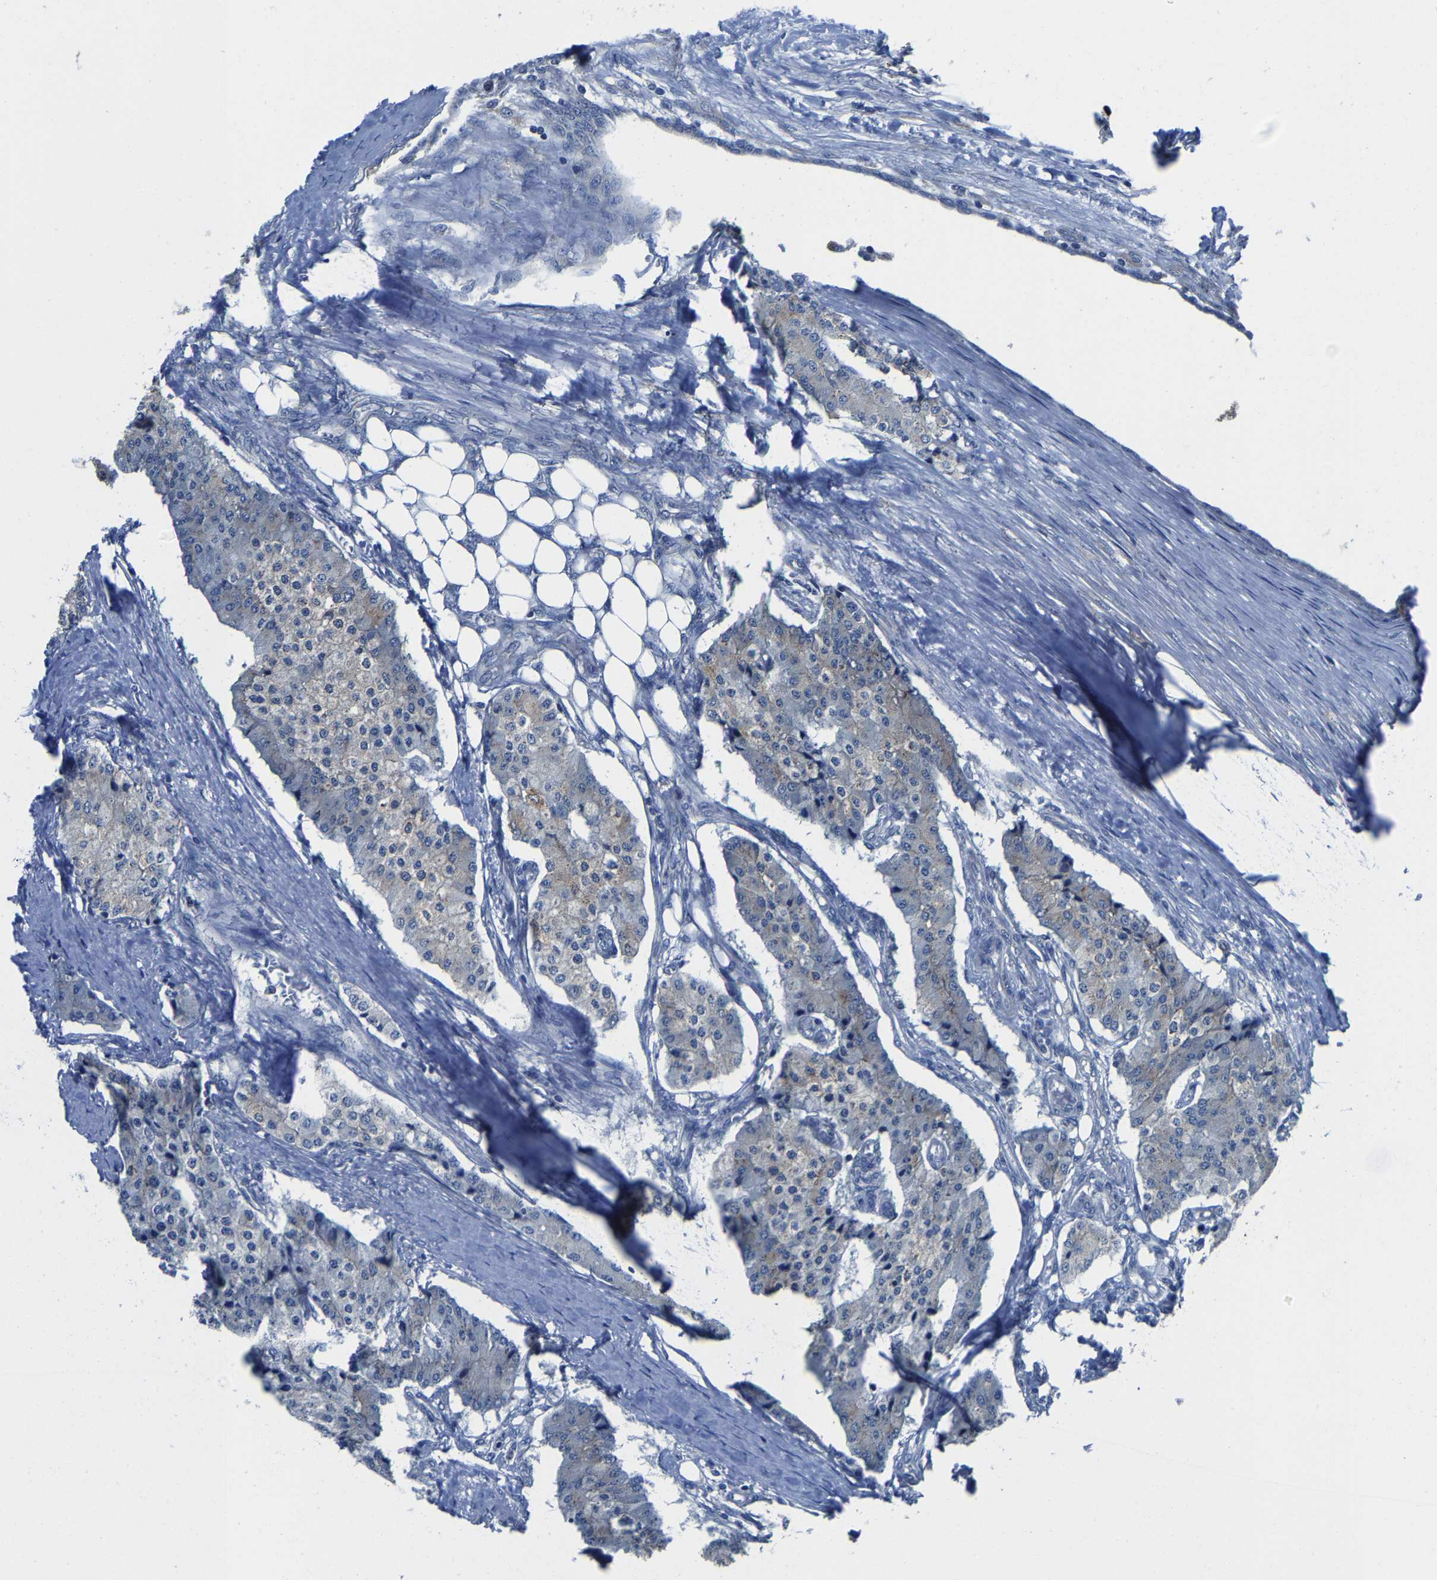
{"staining": {"intensity": "negative", "quantity": "none", "location": "none"}, "tissue": "carcinoid", "cell_type": "Tumor cells", "image_type": "cancer", "snomed": [{"axis": "morphology", "description": "Carcinoid, malignant, NOS"}, {"axis": "topography", "description": "Colon"}], "caption": "A high-resolution image shows immunohistochemistry staining of carcinoid, which shows no significant staining in tumor cells.", "gene": "G3BP2", "patient": {"sex": "female", "age": 52}}